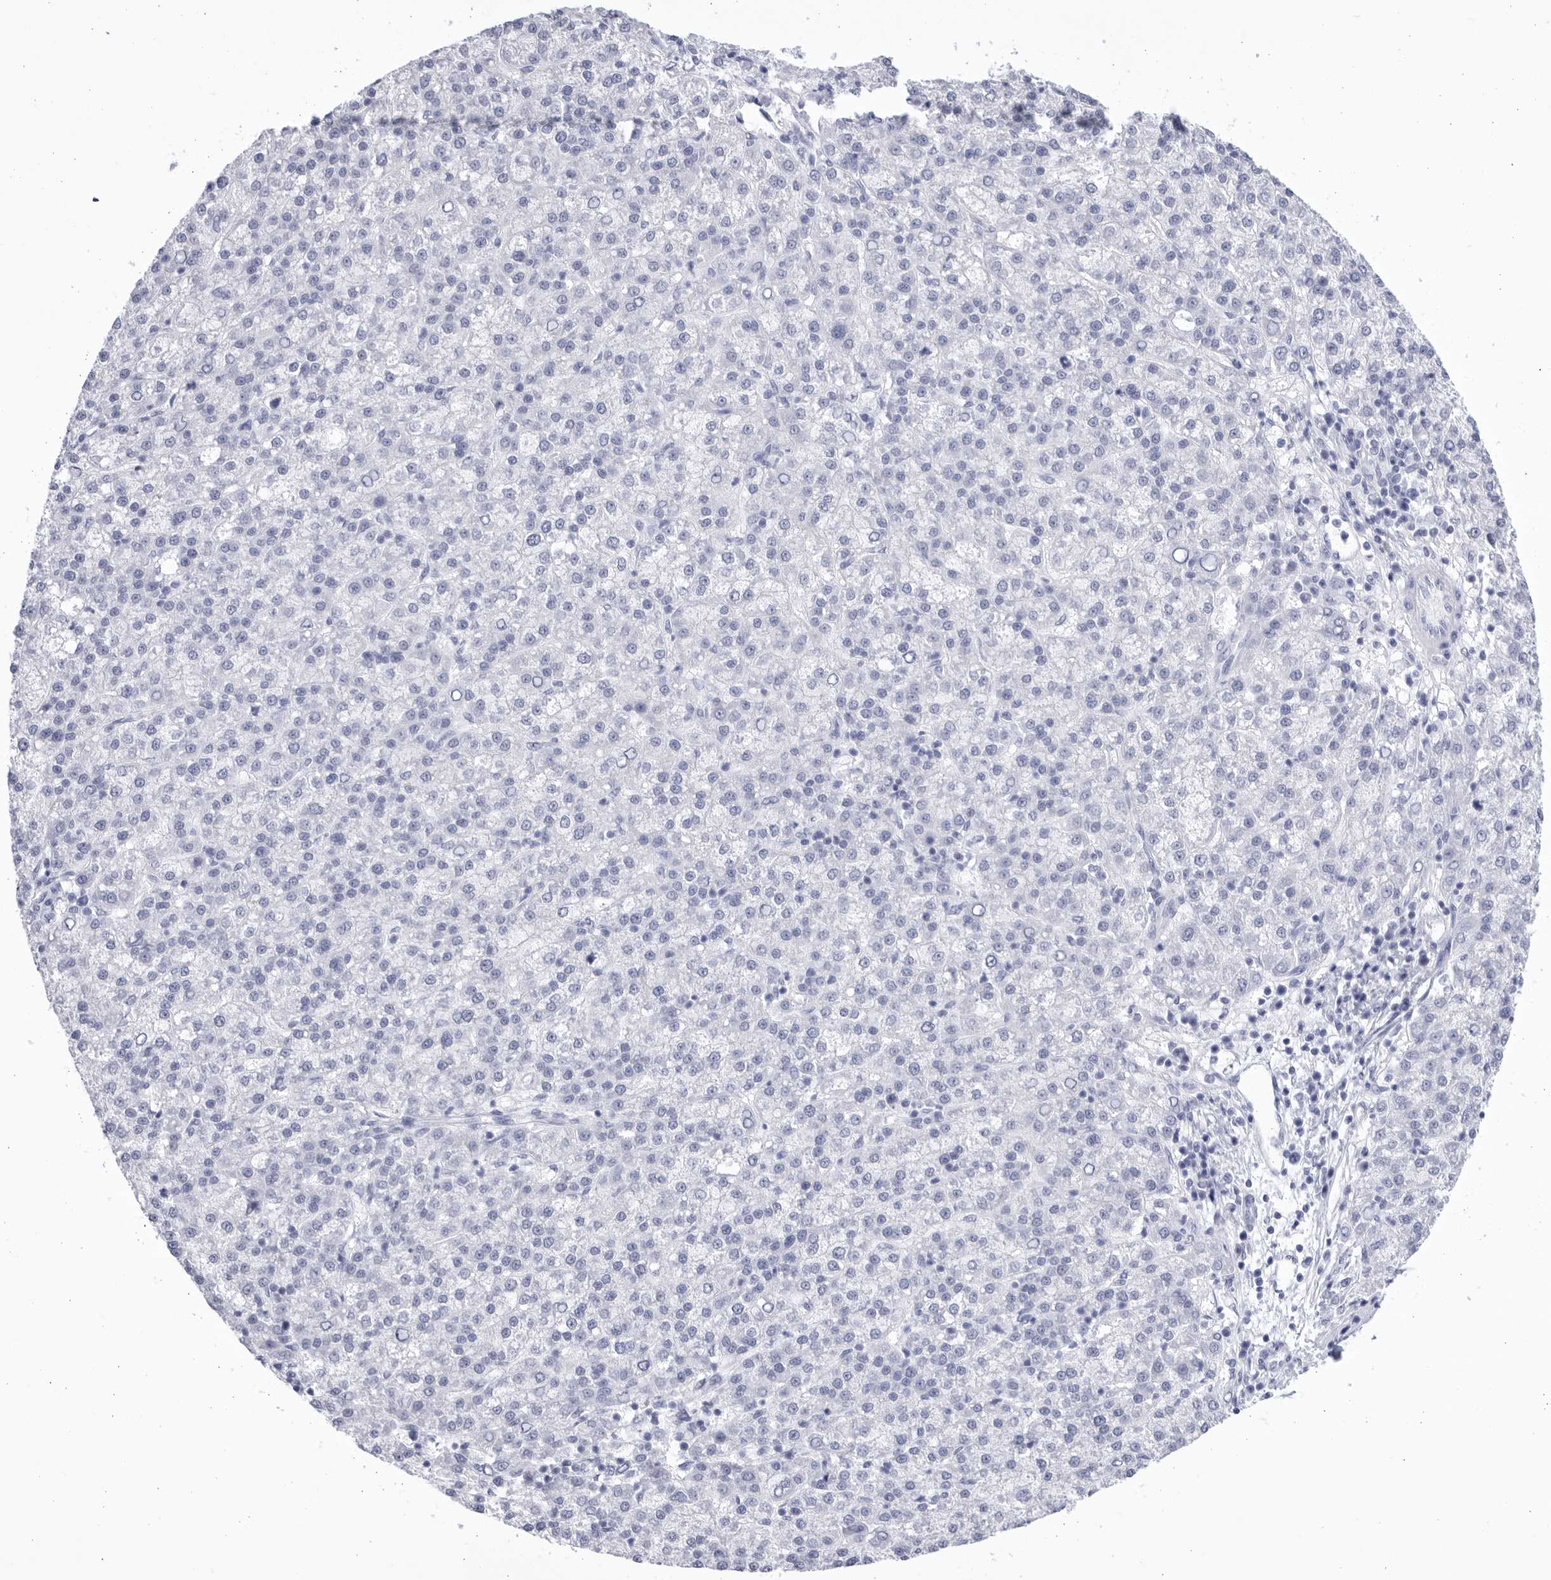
{"staining": {"intensity": "negative", "quantity": "none", "location": "none"}, "tissue": "liver cancer", "cell_type": "Tumor cells", "image_type": "cancer", "snomed": [{"axis": "morphology", "description": "Carcinoma, Hepatocellular, NOS"}, {"axis": "topography", "description": "Liver"}], "caption": "An image of human liver hepatocellular carcinoma is negative for staining in tumor cells.", "gene": "CCDC181", "patient": {"sex": "female", "age": 58}}